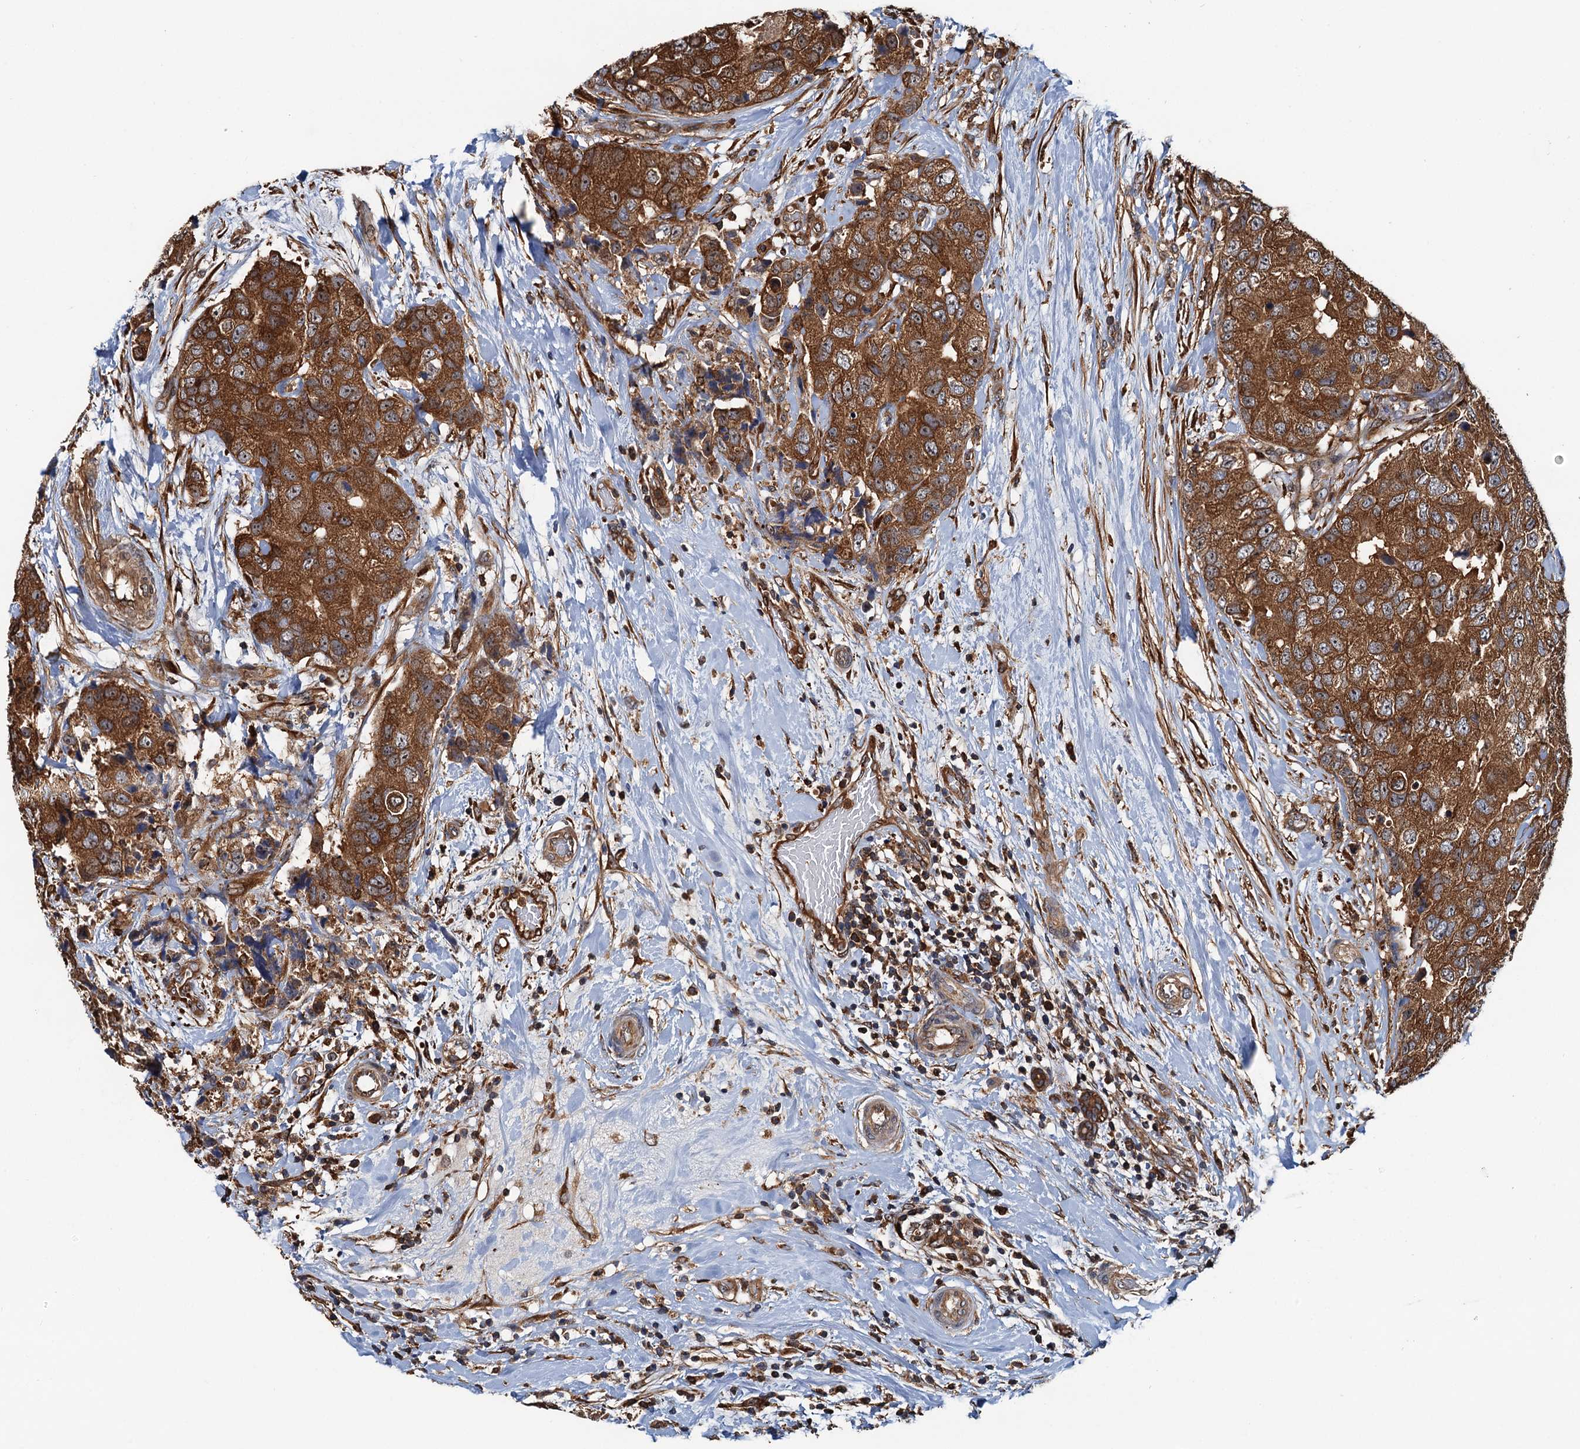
{"staining": {"intensity": "strong", "quantity": ">75%", "location": "cytoplasmic/membranous,nuclear"}, "tissue": "breast cancer", "cell_type": "Tumor cells", "image_type": "cancer", "snomed": [{"axis": "morphology", "description": "Duct carcinoma"}, {"axis": "topography", "description": "Breast"}], "caption": "Protein staining demonstrates strong cytoplasmic/membranous and nuclear staining in approximately >75% of tumor cells in breast cancer (infiltrating ductal carcinoma). (Stains: DAB in brown, nuclei in blue, Microscopy: brightfield microscopy at high magnification).", "gene": "USP6NL", "patient": {"sex": "female", "age": 62}}